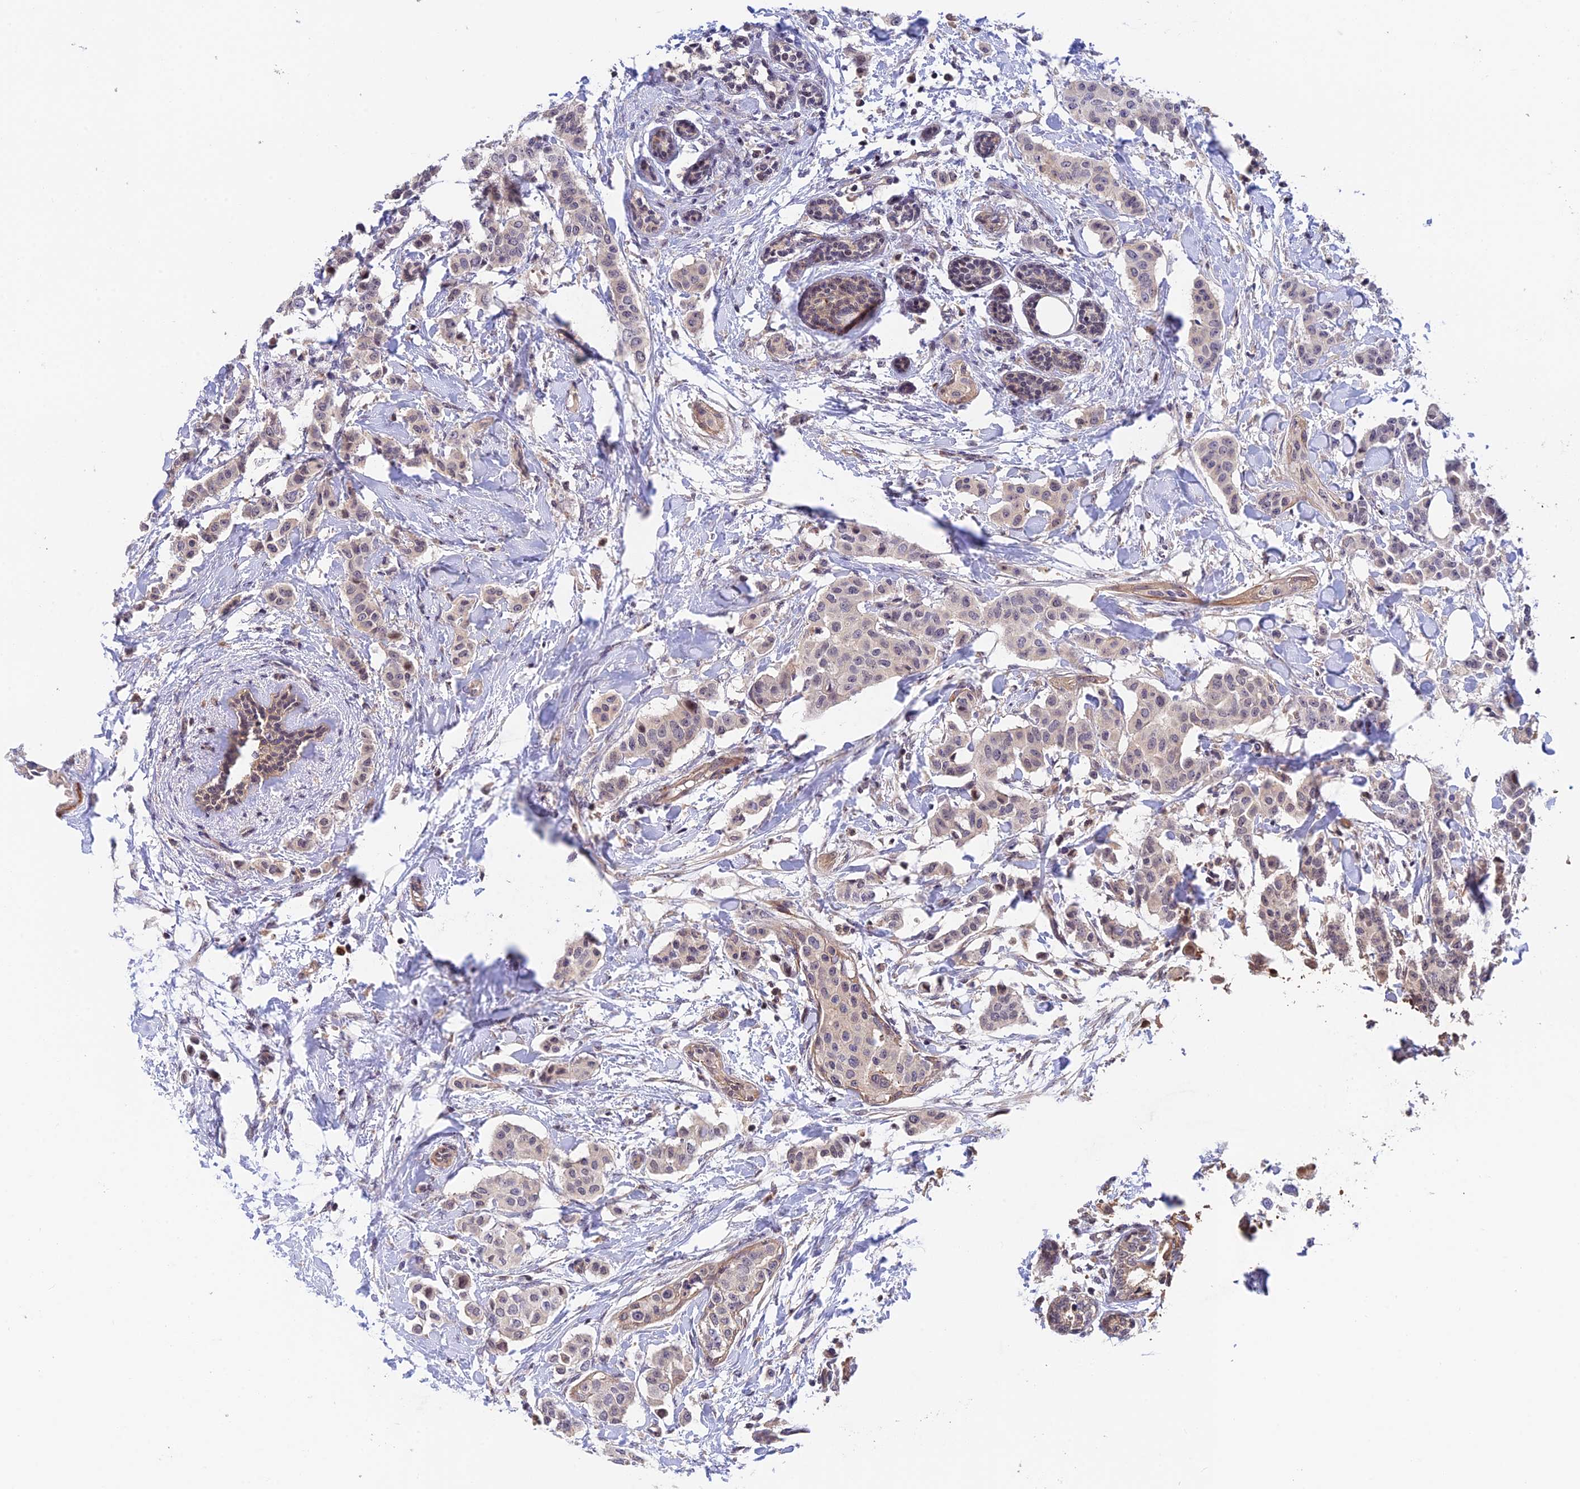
{"staining": {"intensity": "negative", "quantity": "none", "location": "none"}, "tissue": "breast cancer", "cell_type": "Tumor cells", "image_type": "cancer", "snomed": [{"axis": "morphology", "description": "Duct carcinoma"}, {"axis": "topography", "description": "Breast"}], "caption": "A high-resolution image shows IHC staining of breast infiltrating ductal carcinoma, which reveals no significant staining in tumor cells.", "gene": "CWH43", "patient": {"sex": "female", "age": 40}}